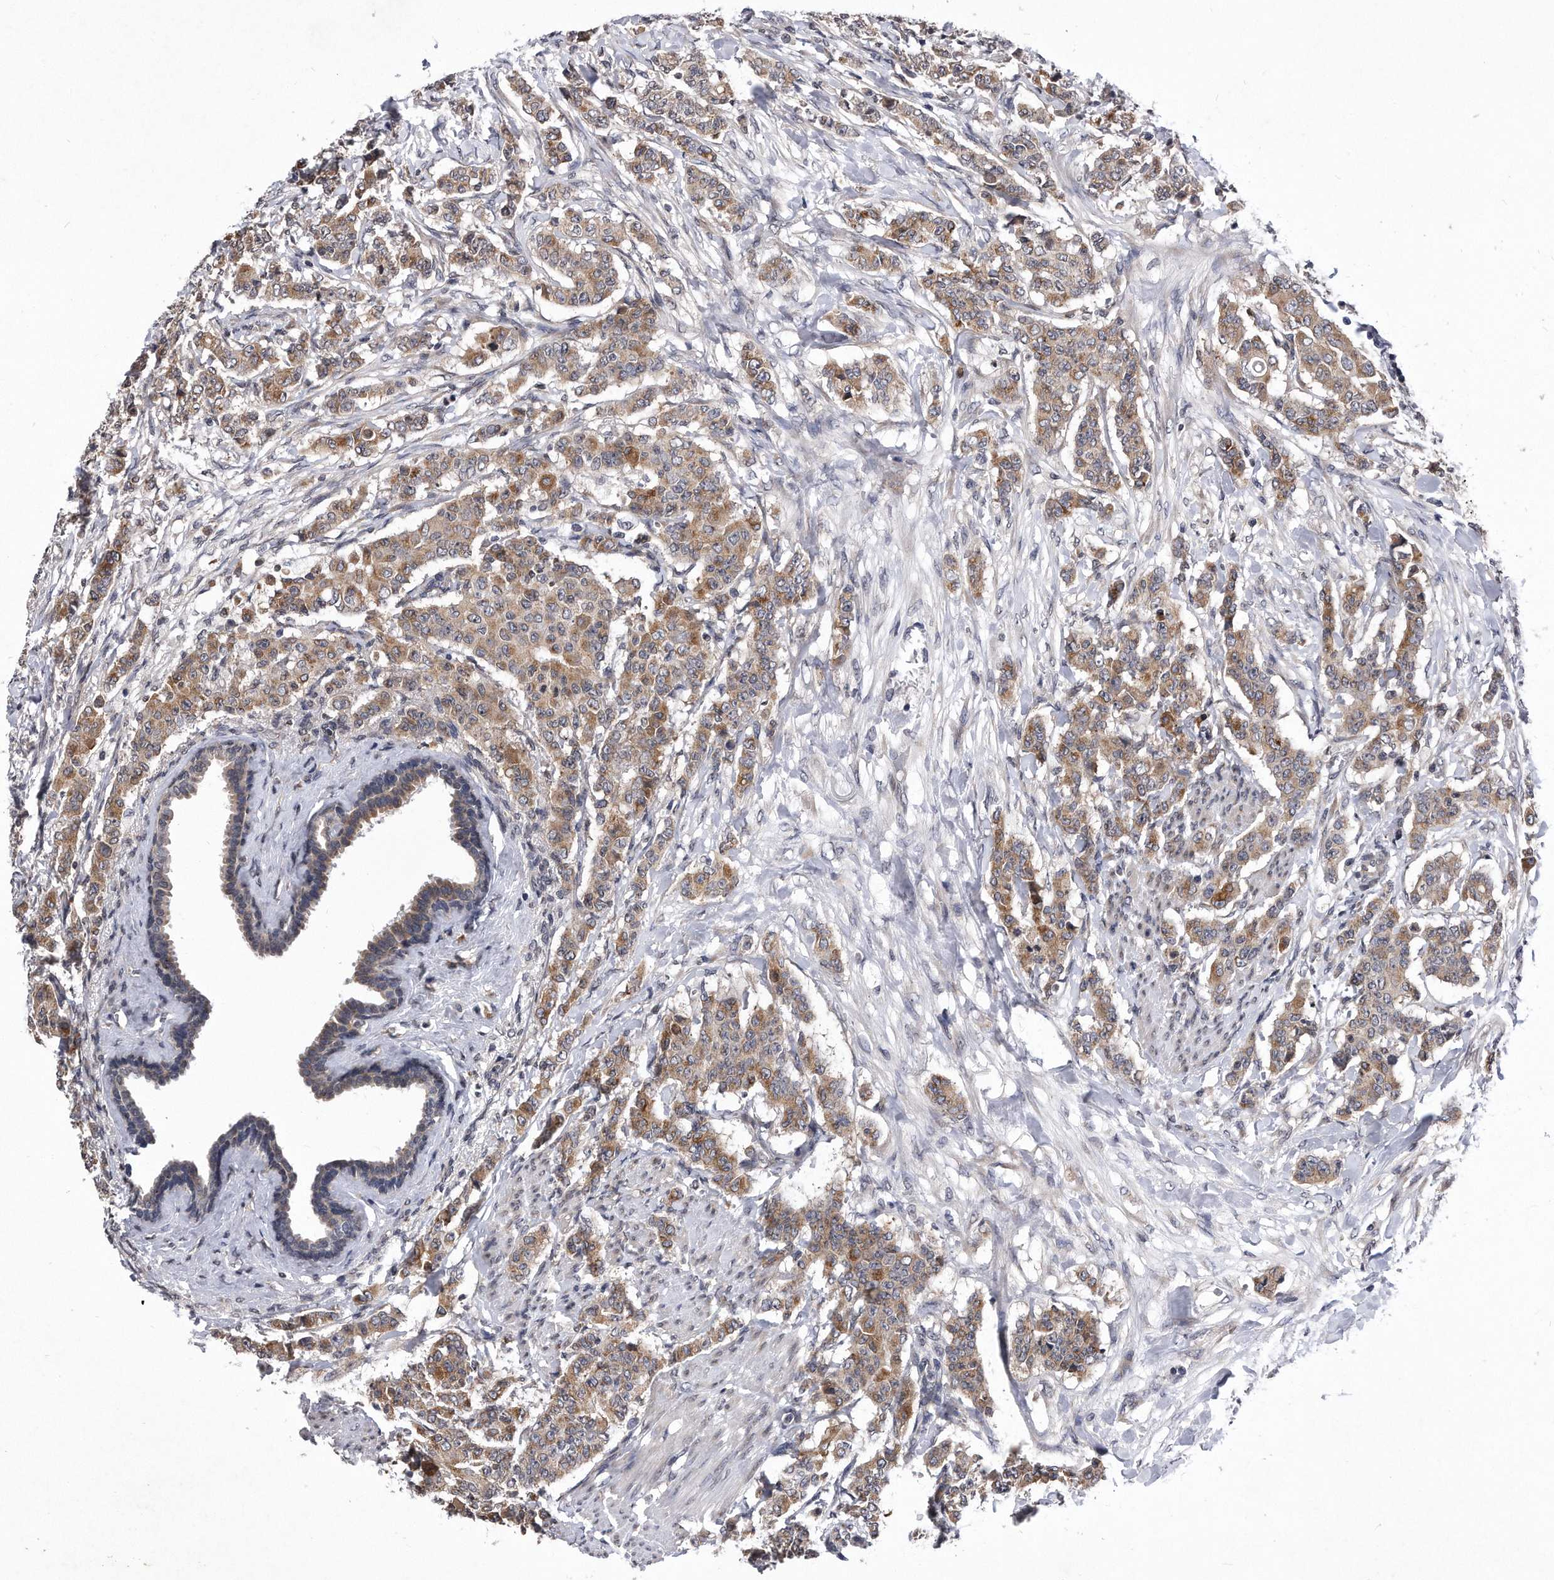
{"staining": {"intensity": "moderate", "quantity": ">75%", "location": "cytoplasmic/membranous"}, "tissue": "breast cancer", "cell_type": "Tumor cells", "image_type": "cancer", "snomed": [{"axis": "morphology", "description": "Duct carcinoma"}, {"axis": "topography", "description": "Breast"}], "caption": "A high-resolution micrograph shows IHC staining of breast cancer, which demonstrates moderate cytoplasmic/membranous staining in about >75% of tumor cells.", "gene": "DAB1", "patient": {"sex": "female", "age": 40}}